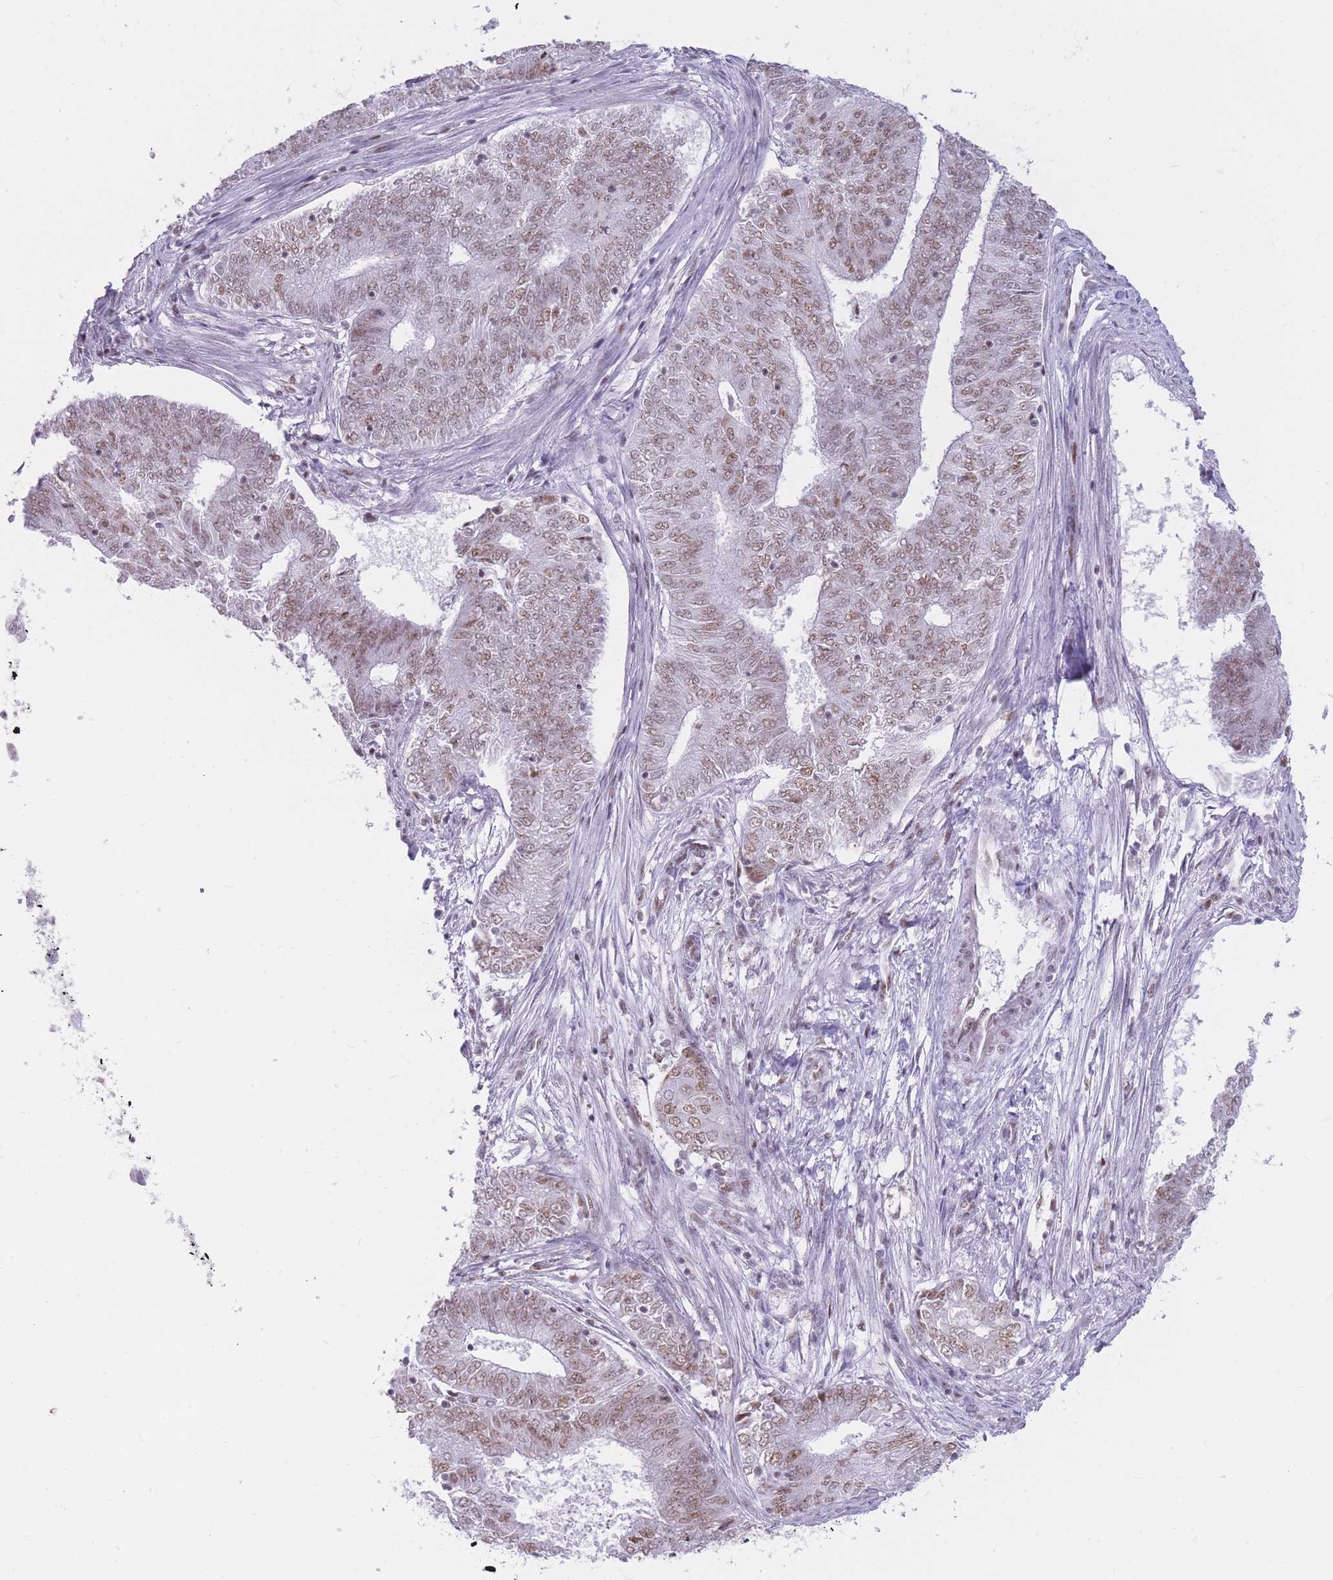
{"staining": {"intensity": "moderate", "quantity": ">75%", "location": "nuclear"}, "tissue": "endometrial cancer", "cell_type": "Tumor cells", "image_type": "cancer", "snomed": [{"axis": "morphology", "description": "Adenocarcinoma, NOS"}, {"axis": "topography", "description": "Endometrium"}], "caption": "Tumor cells reveal moderate nuclear positivity in approximately >75% of cells in endometrial cancer (adenocarcinoma).", "gene": "HNRNPUL1", "patient": {"sex": "female", "age": 62}}